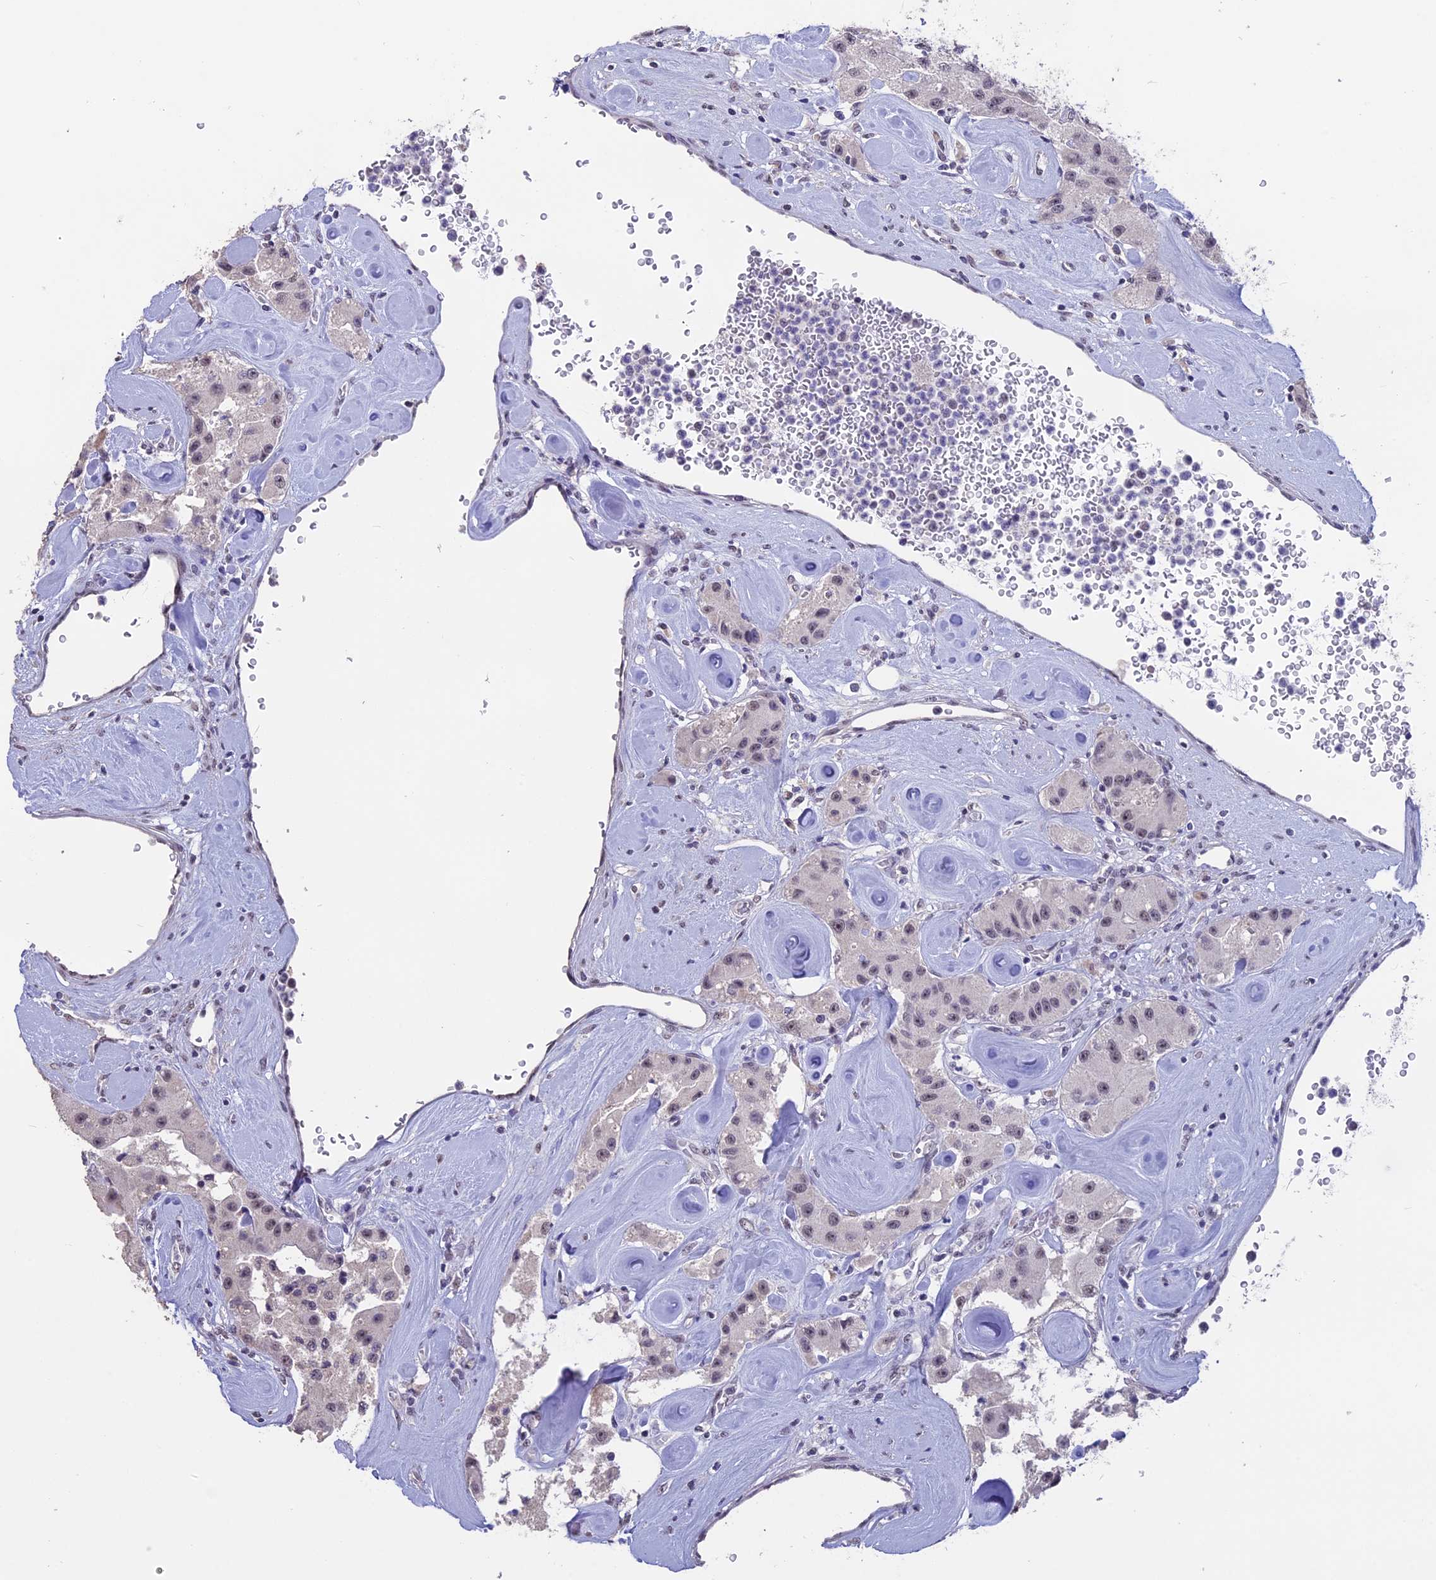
{"staining": {"intensity": "weak", "quantity": "25%-75%", "location": "nuclear"}, "tissue": "carcinoid", "cell_type": "Tumor cells", "image_type": "cancer", "snomed": [{"axis": "morphology", "description": "Carcinoid, malignant, NOS"}, {"axis": "topography", "description": "Pancreas"}], "caption": "Immunohistochemistry of human carcinoid demonstrates low levels of weak nuclear positivity in about 25%-75% of tumor cells. Immunohistochemistry (ihc) stains the protein of interest in brown and the nuclei are stained blue.", "gene": "SETD2", "patient": {"sex": "male", "age": 41}}